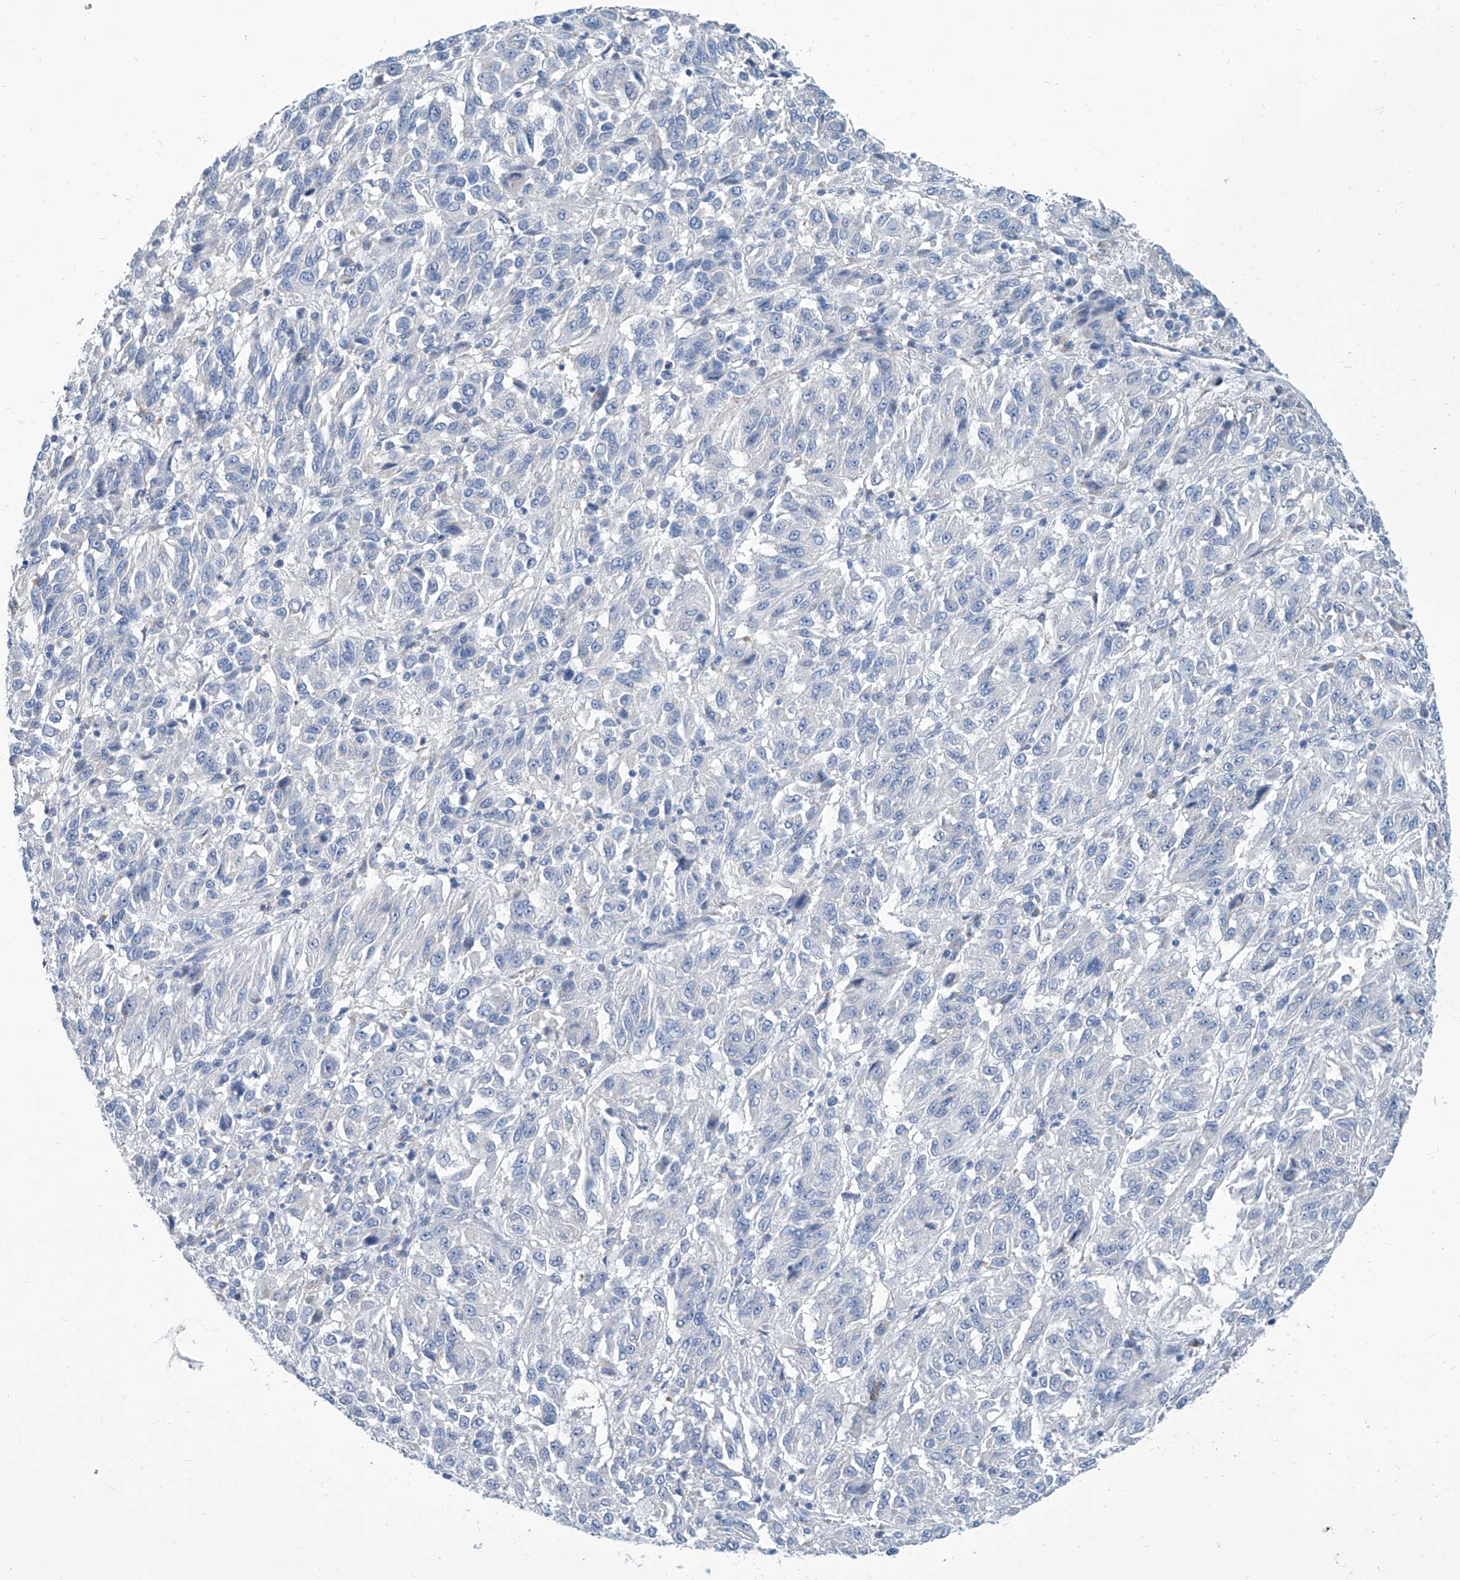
{"staining": {"intensity": "negative", "quantity": "none", "location": "none"}, "tissue": "melanoma", "cell_type": "Tumor cells", "image_type": "cancer", "snomed": [{"axis": "morphology", "description": "Malignant melanoma, Metastatic site"}, {"axis": "topography", "description": "Lung"}], "caption": "High magnification brightfield microscopy of melanoma stained with DAB (3,3'-diaminobenzidine) (brown) and counterstained with hematoxylin (blue): tumor cells show no significant positivity. (DAB immunohistochemistry with hematoxylin counter stain).", "gene": "ZNF519", "patient": {"sex": "male", "age": 64}}